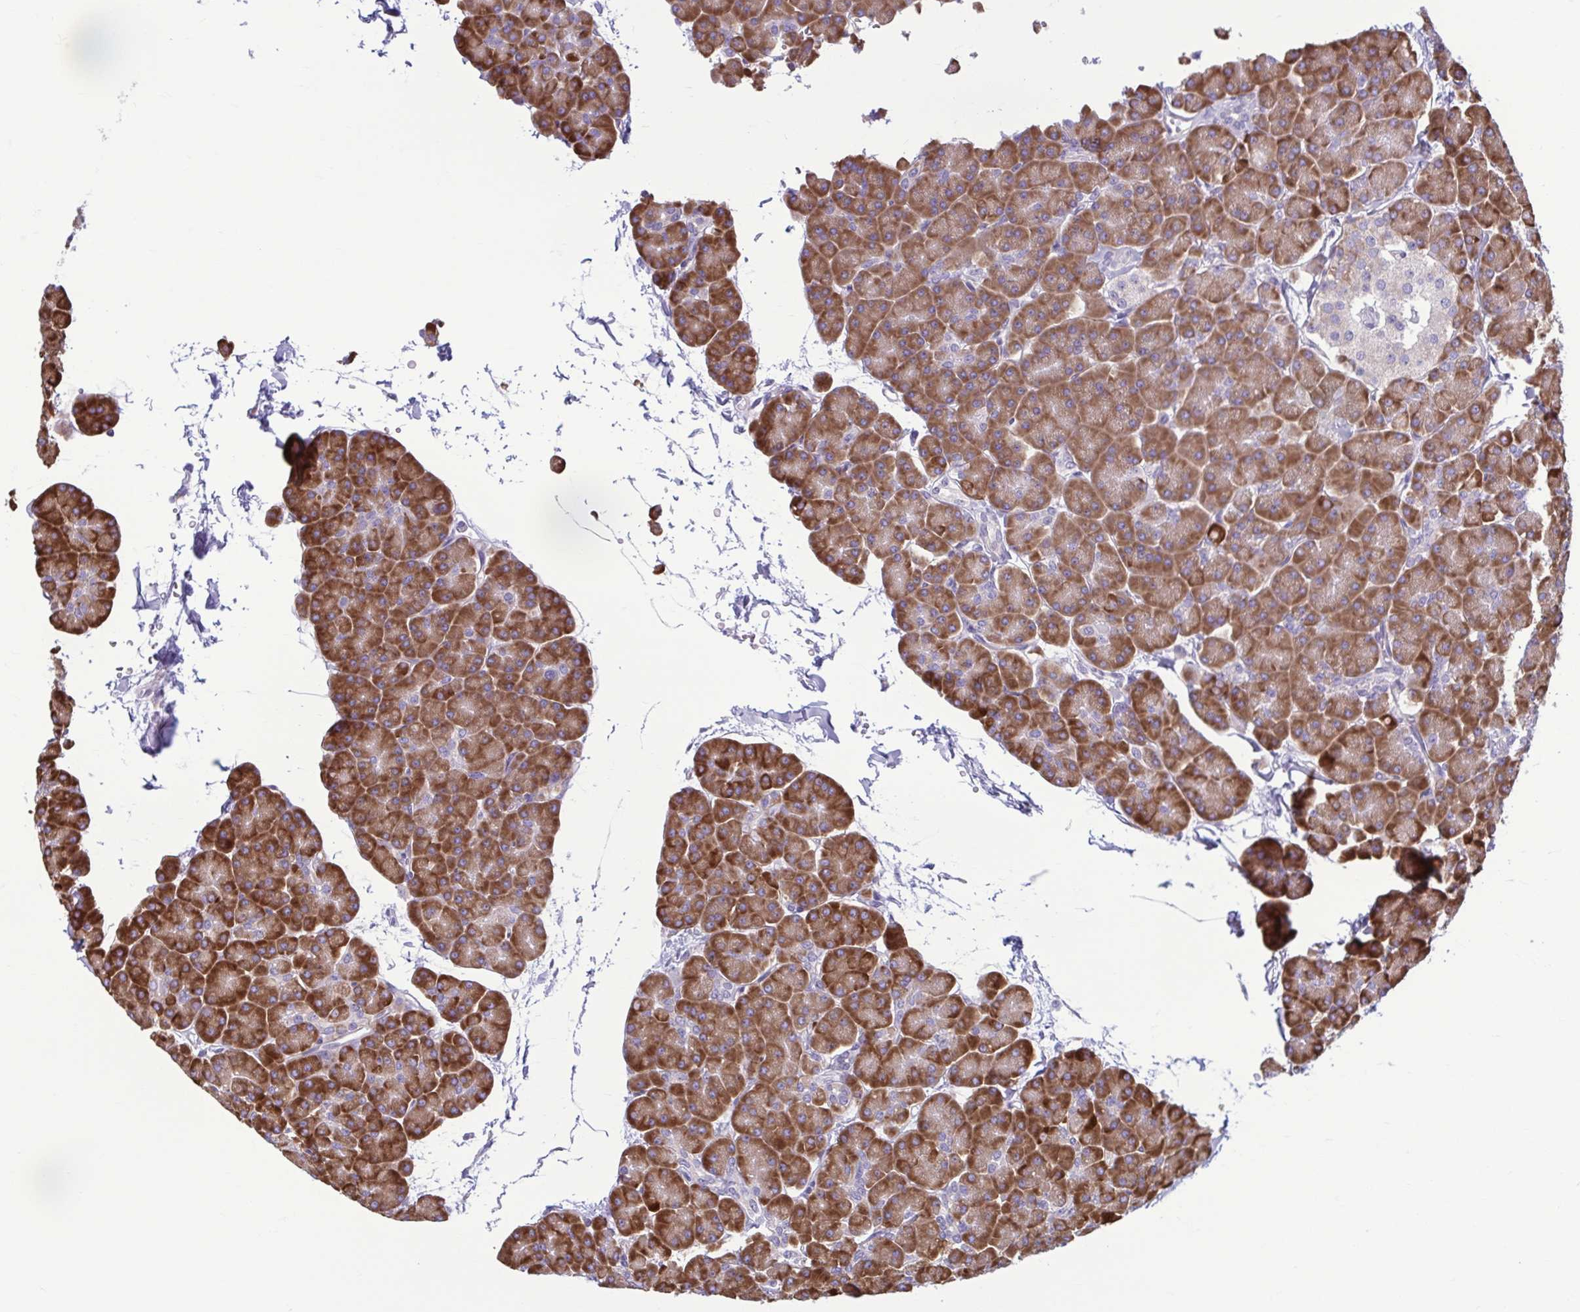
{"staining": {"intensity": "strong", "quantity": ">75%", "location": "cytoplasmic/membranous"}, "tissue": "pancreas", "cell_type": "Exocrine glandular cells", "image_type": "normal", "snomed": [{"axis": "morphology", "description": "Normal tissue, NOS"}, {"axis": "topography", "description": "Pancreas"}, {"axis": "topography", "description": "Peripheral nerve tissue"}], "caption": "Pancreas stained for a protein (brown) reveals strong cytoplasmic/membranous positive staining in approximately >75% of exocrine glandular cells.", "gene": "RPS16", "patient": {"sex": "male", "age": 54}}